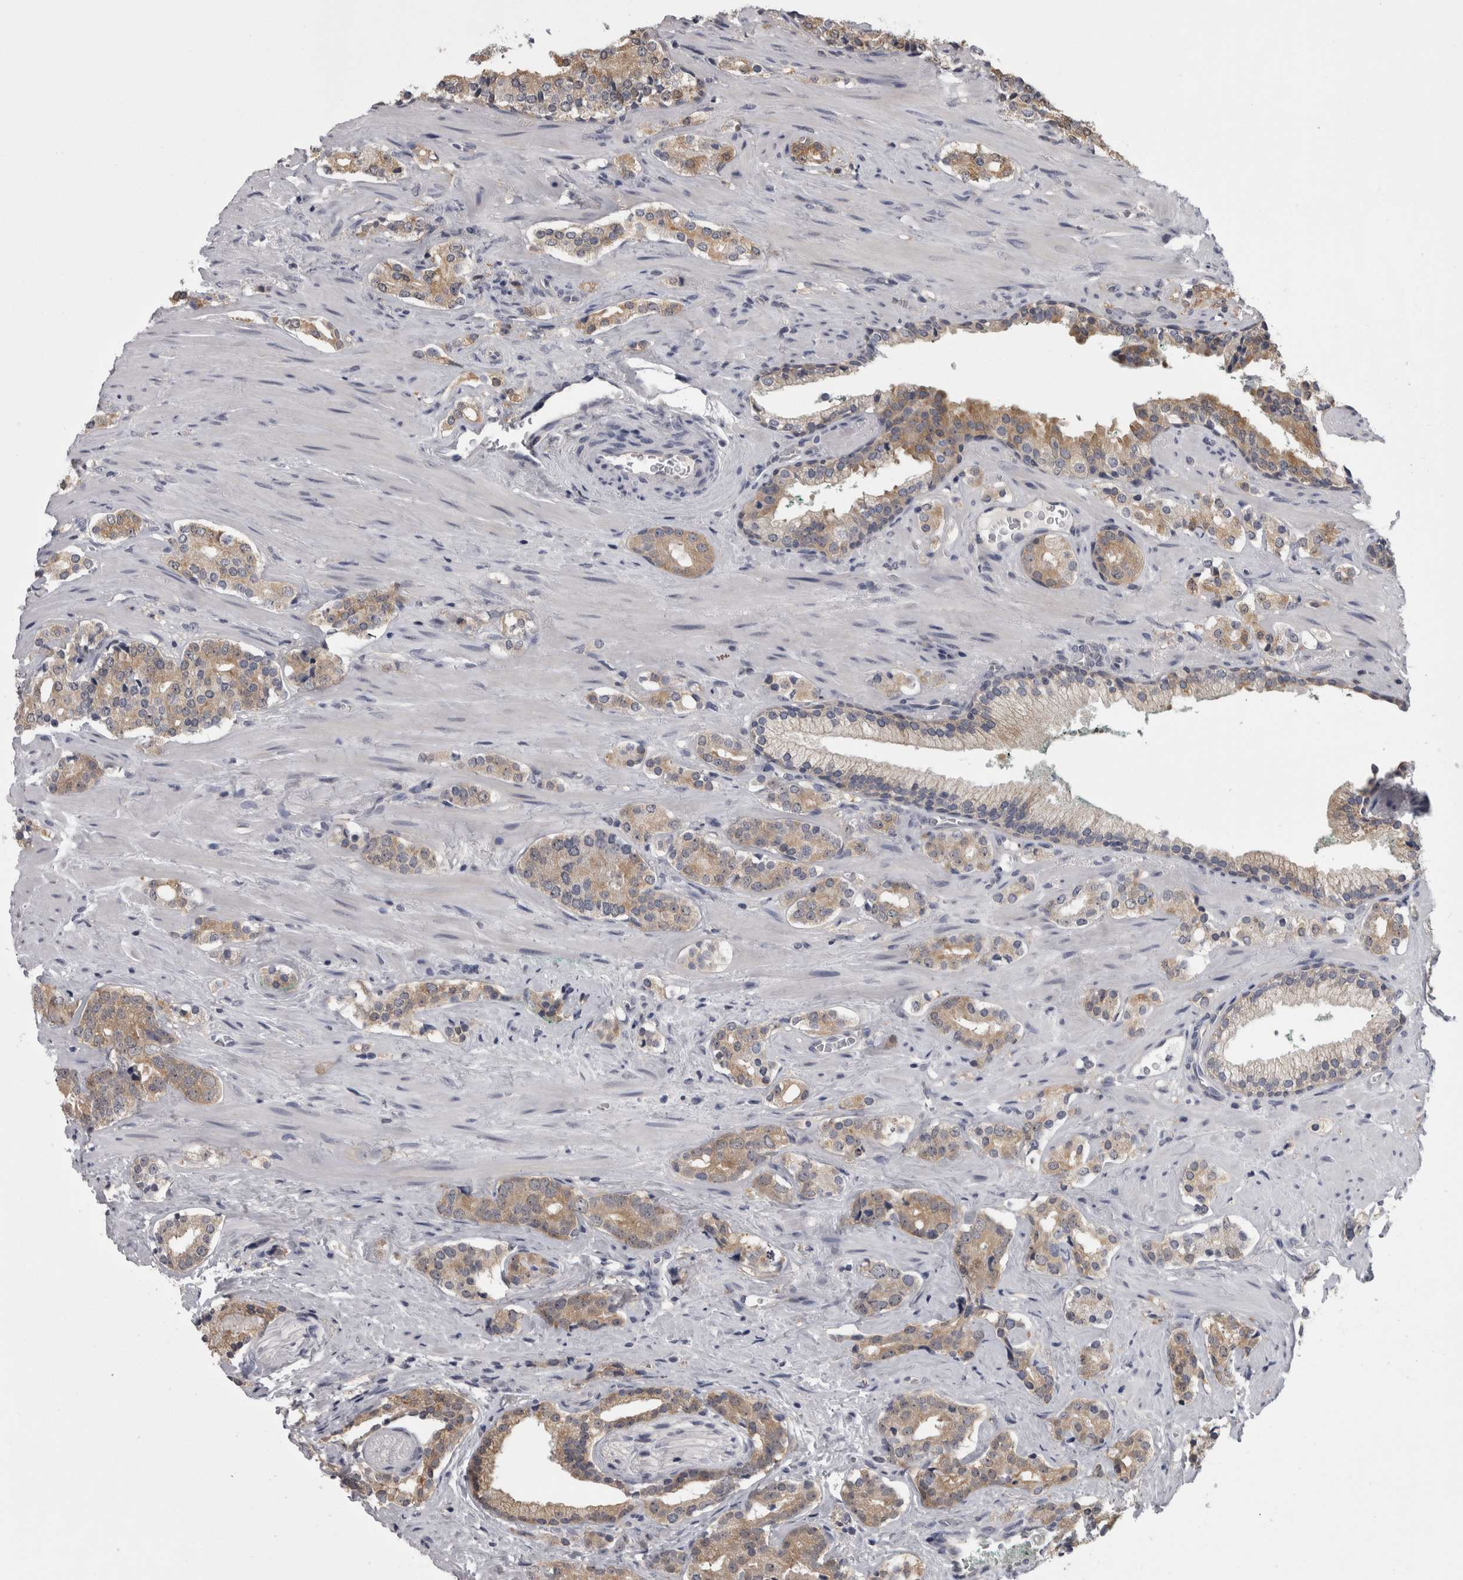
{"staining": {"intensity": "weak", "quantity": ">75%", "location": "cytoplasmic/membranous"}, "tissue": "prostate cancer", "cell_type": "Tumor cells", "image_type": "cancer", "snomed": [{"axis": "morphology", "description": "Adenocarcinoma, High grade"}, {"axis": "topography", "description": "Prostate"}], "caption": "Immunohistochemistry image of human adenocarcinoma (high-grade) (prostate) stained for a protein (brown), which reveals low levels of weak cytoplasmic/membranous positivity in about >75% of tumor cells.", "gene": "APRT", "patient": {"sex": "male", "age": 71}}